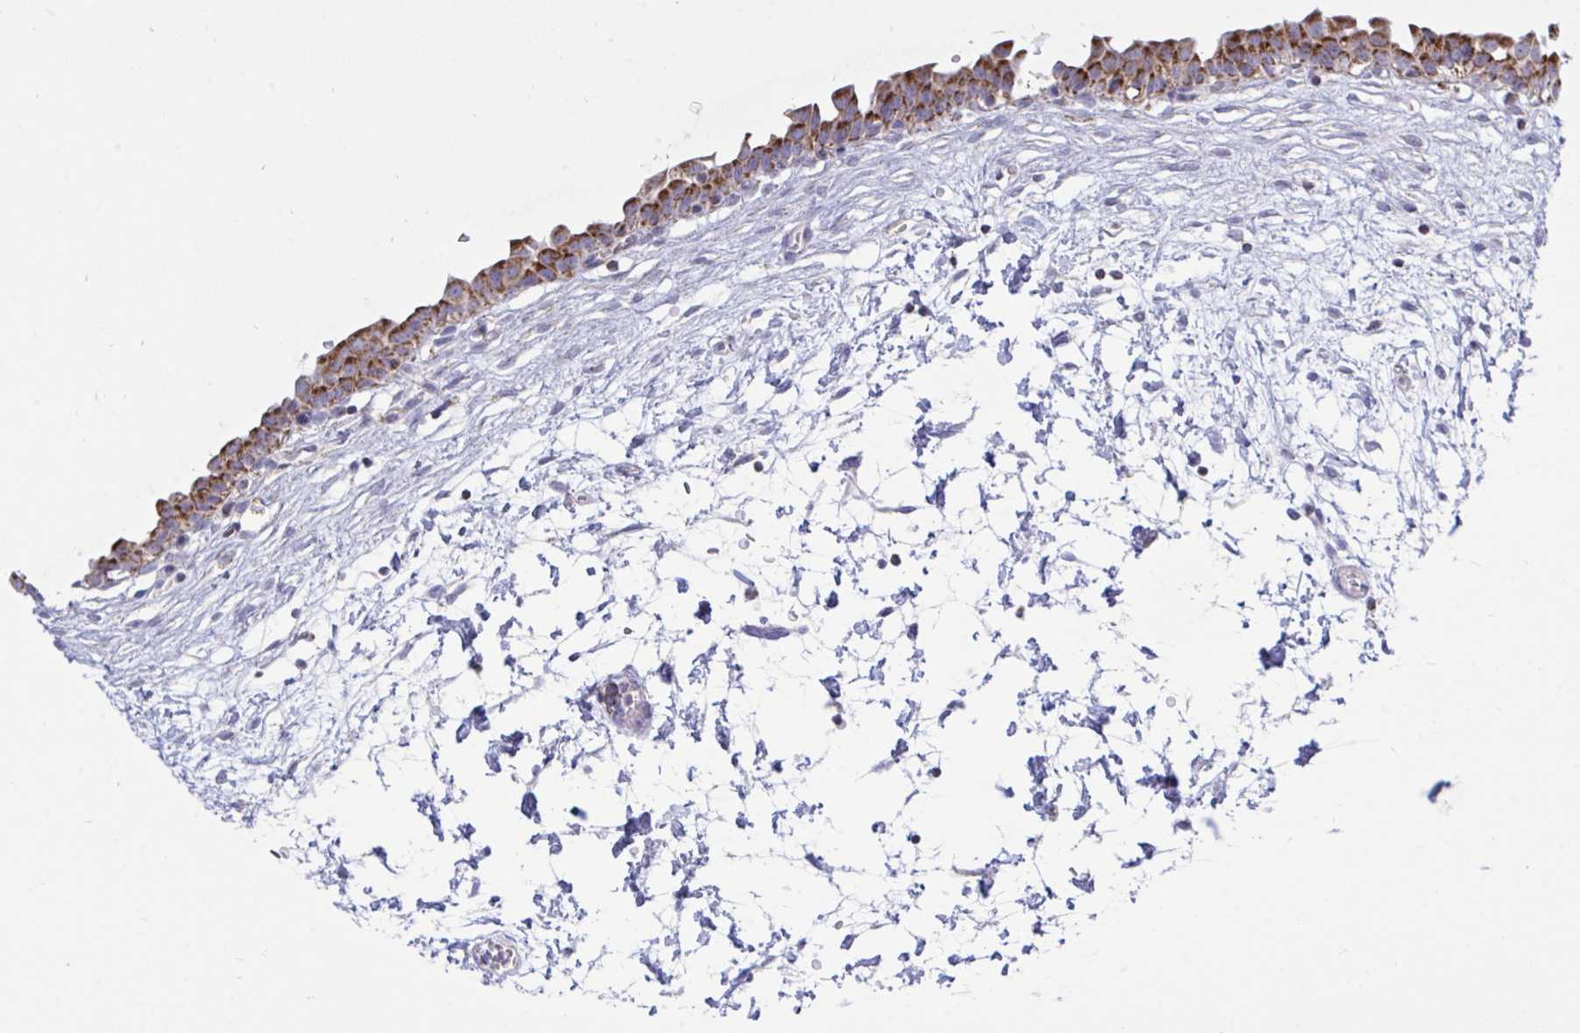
{"staining": {"intensity": "moderate", "quantity": ">75%", "location": "cytoplasmic/membranous"}, "tissue": "urinary bladder", "cell_type": "Urothelial cells", "image_type": "normal", "snomed": [{"axis": "morphology", "description": "Normal tissue, NOS"}, {"axis": "topography", "description": "Urinary bladder"}], "caption": "Immunohistochemistry (IHC) micrograph of unremarkable human urinary bladder stained for a protein (brown), which reveals medium levels of moderate cytoplasmic/membranous expression in about >75% of urothelial cells.", "gene": "HSPE1", "patient": {"sex": "male", "age": 37}}